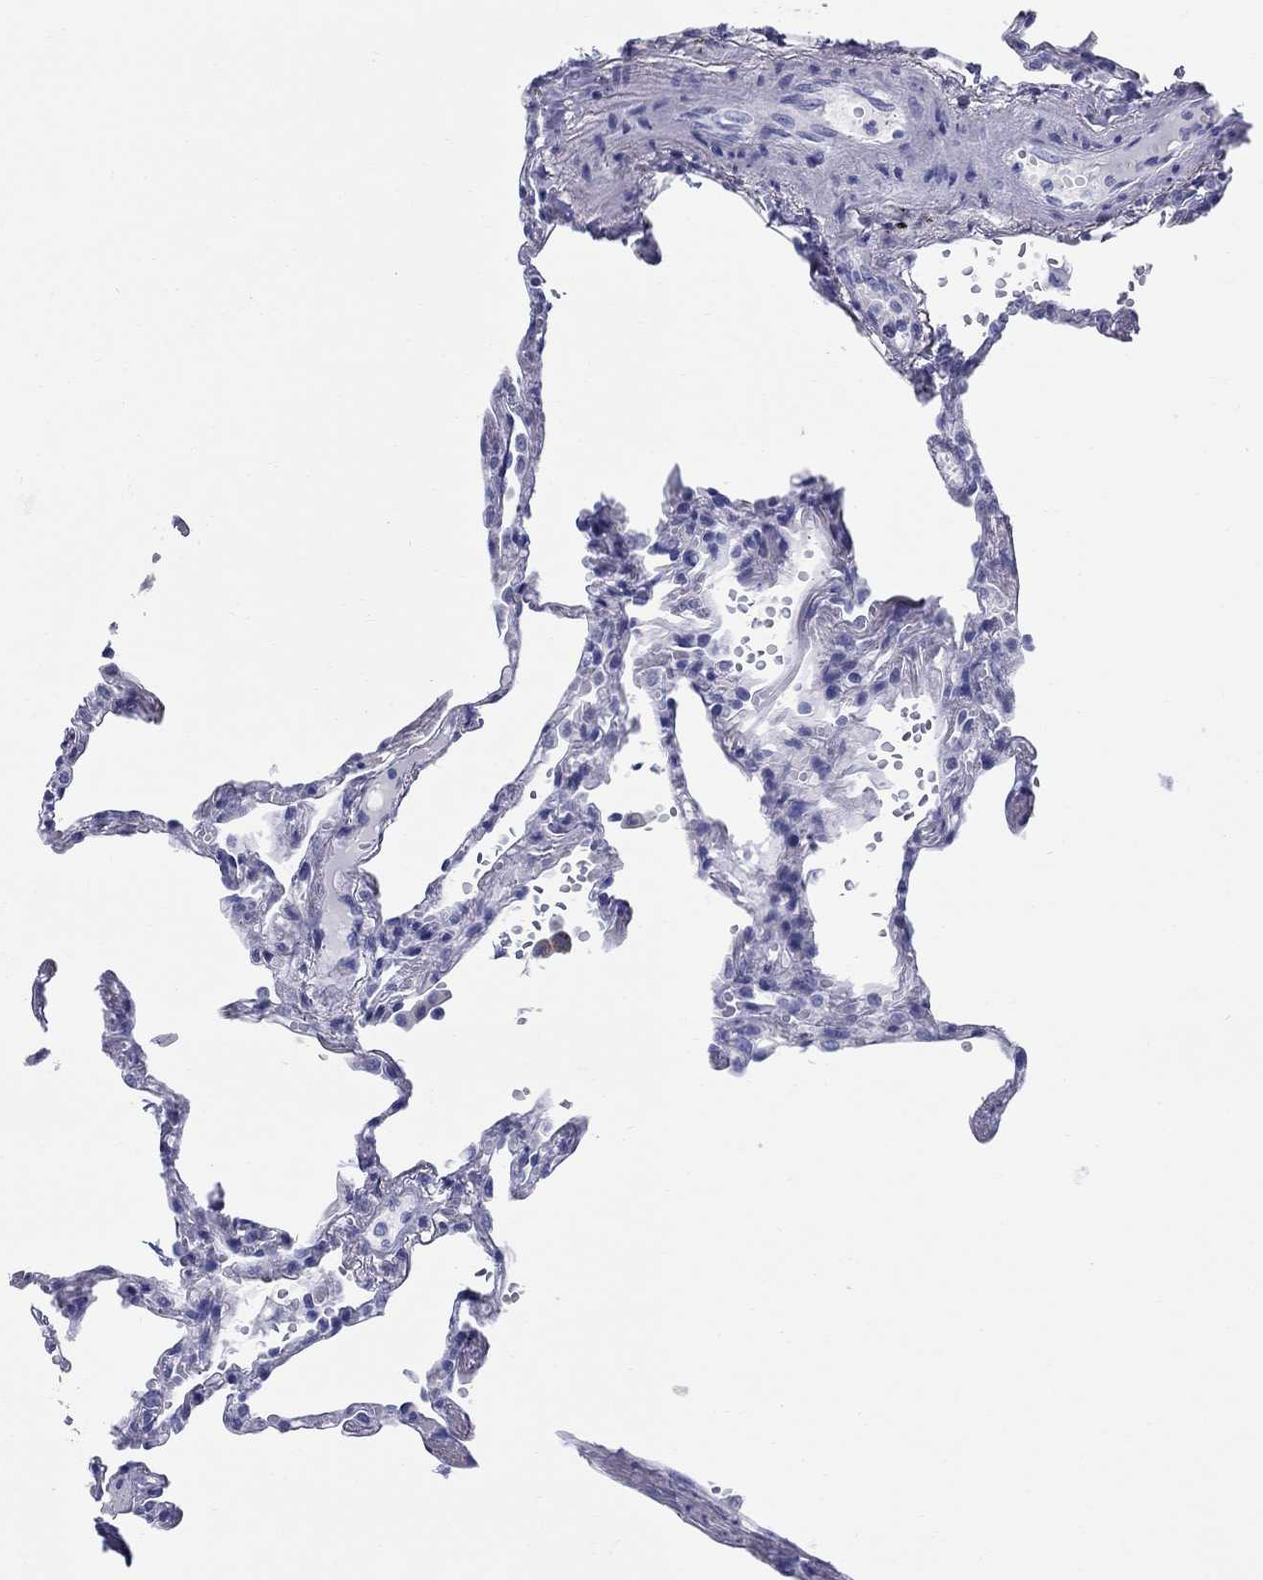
{"staining": {"intensity": "negative", "quantity": "none", "location": "none"}, "tissue": "lung", "cell_type": "Alveolar cells", "image_type": "normal", "snomed": [{"axis": "morphology", "description": "Normal tissue, NOS"}, {"axis": "topography", "description": "Lung"}], "caption": "Immunohistochemical staining of normal human lung exhibits no significant expression in alveolar cells.", "gene": "LAMP5", "patient": {"sex": "male", "age": 78}}